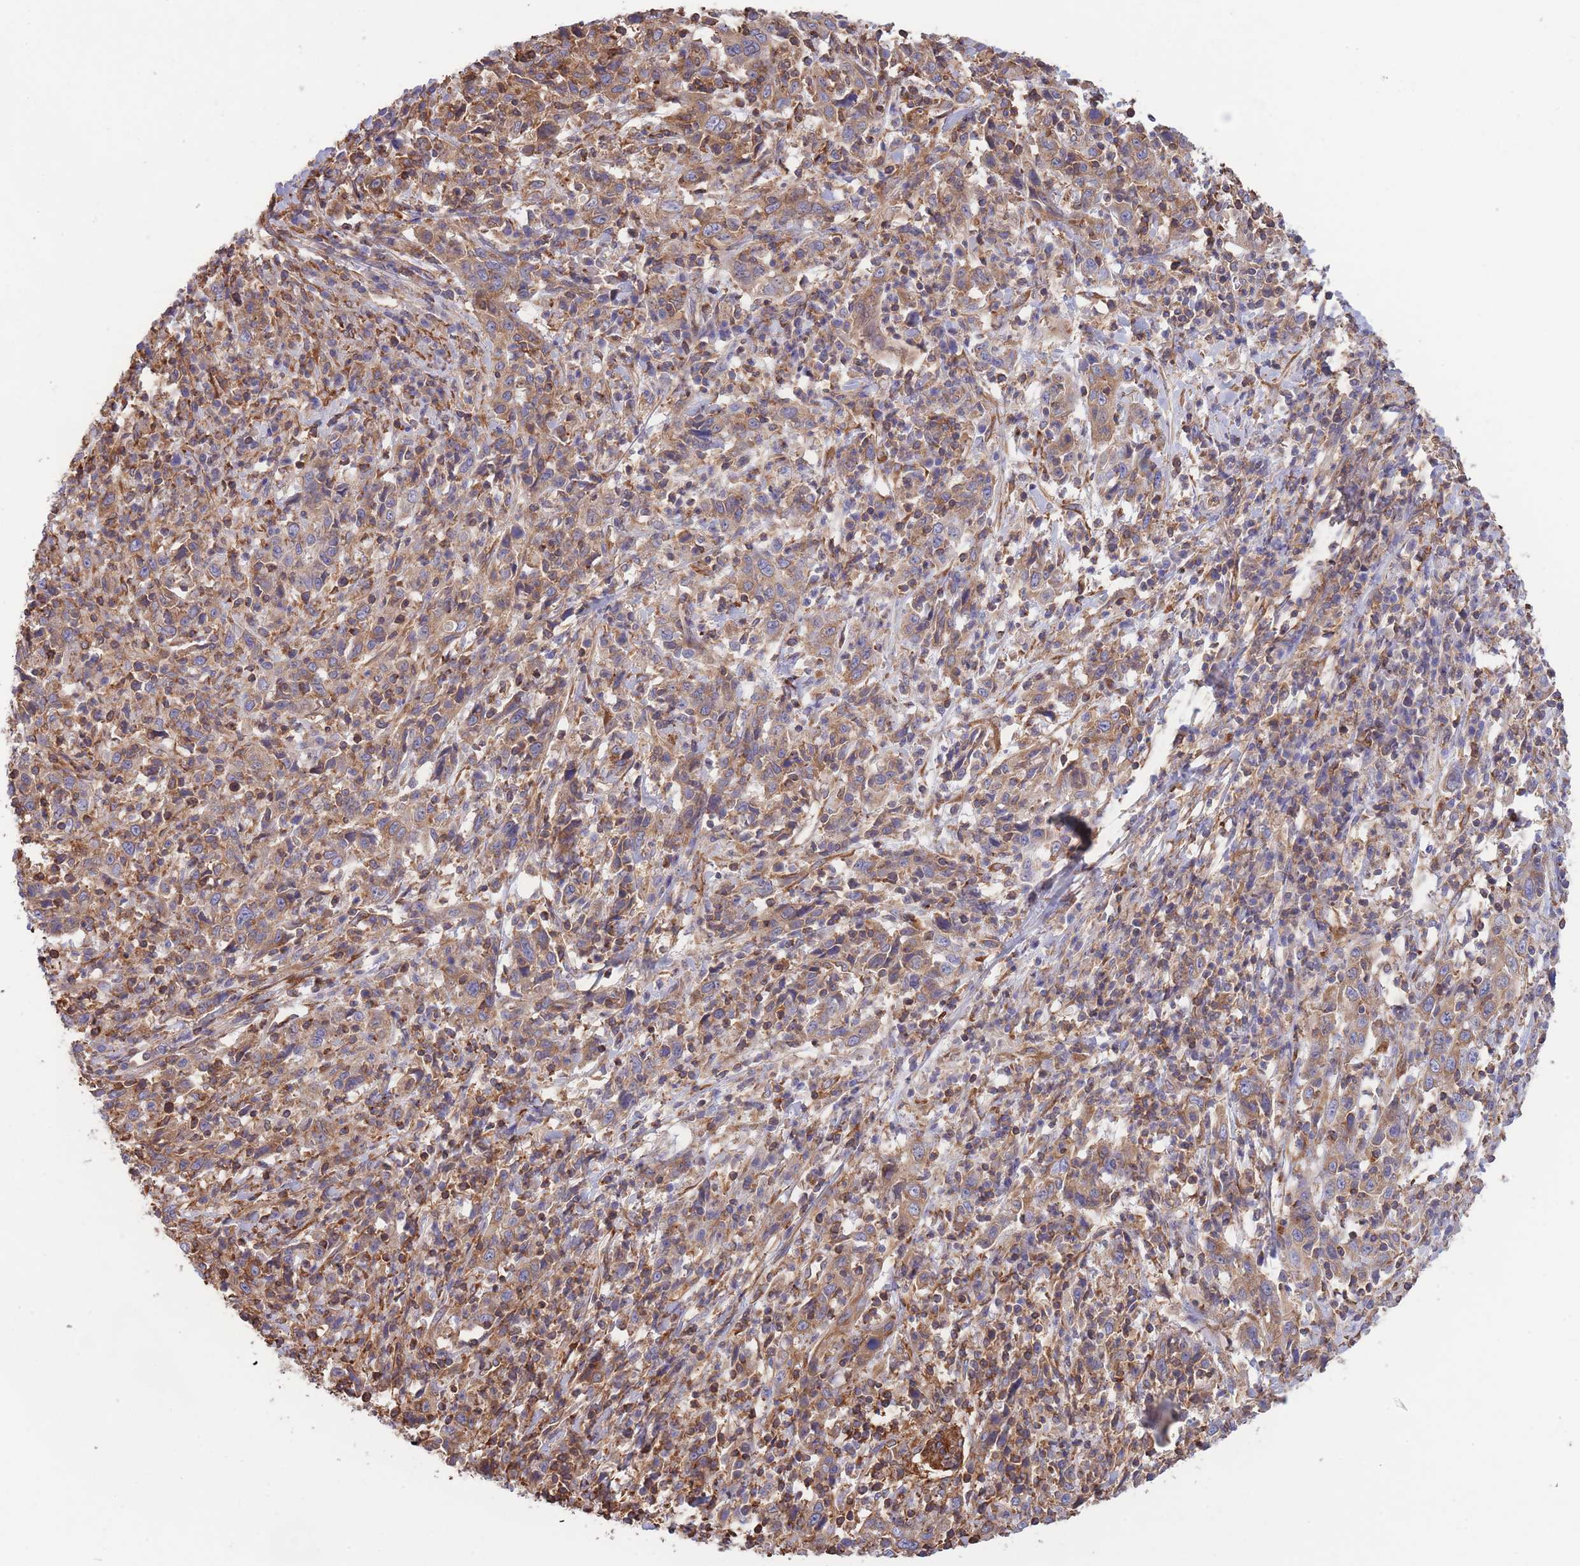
{"staining": {"intensity": "moderate", "quantity": ">75%", "location": "cytoplasmic/membranous"}, "tissue": "cervical cancer", "cell_type": "Tumor cells", "image_type": "cancer", "snomed": [{"axis": "morphology", "description": "Squamous cell carcinoma, NOS"}, {"axis": "topography", "description": "Cervix"}], "caption": "A high-resolution micrograph shows immunohistochemistry staining of cervical cancer (squamous cell carcinoma), which exhibits moderate cytoplasmic/membranous positivity in approximately >75% of tumor cells.", "gene": "LRRN4CL", "patient": {"sex": "female", "age": 46}}